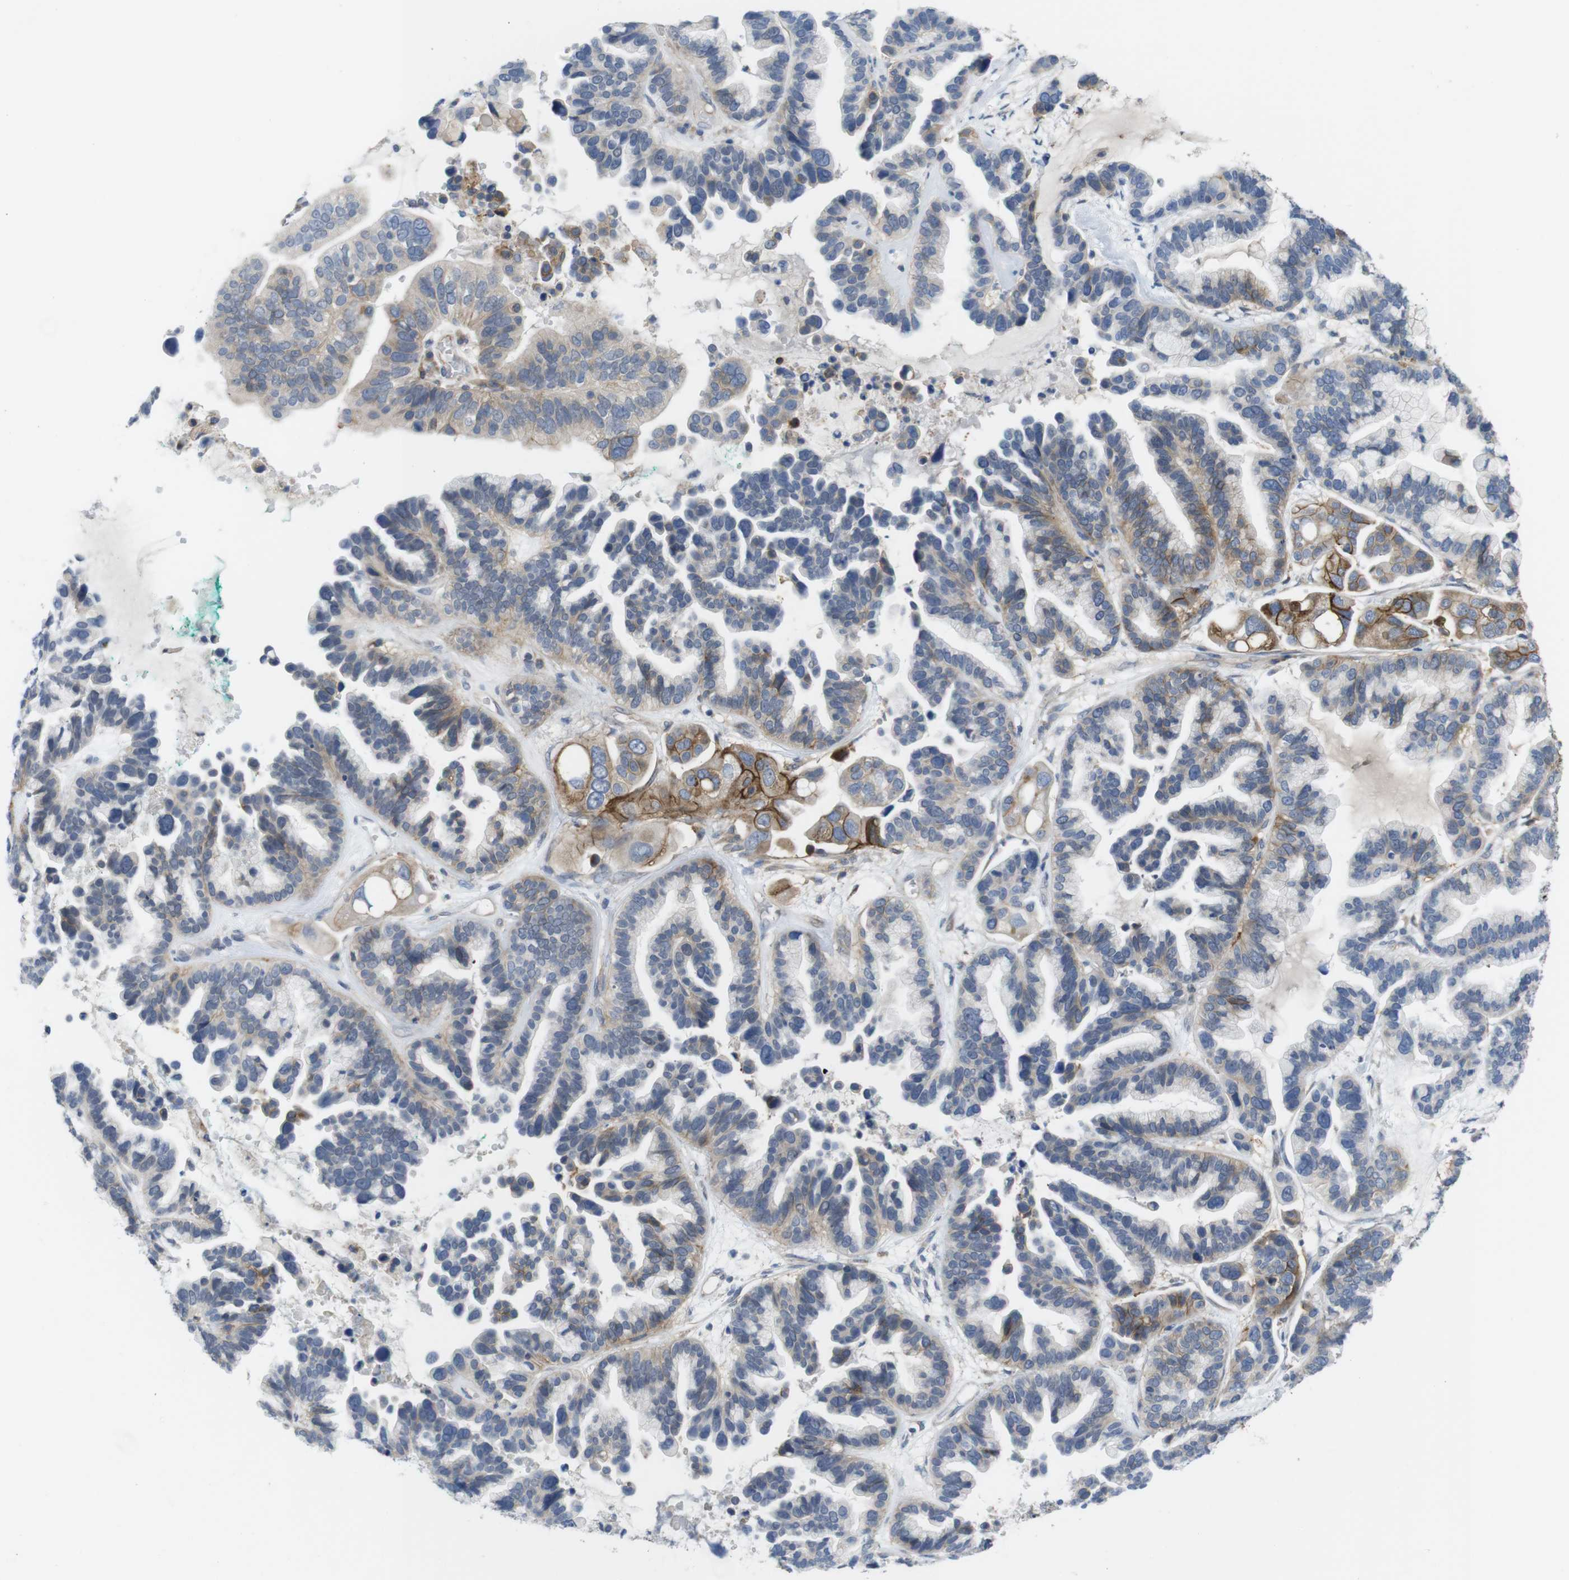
{"staining": {"intensity": "moderate", "quantity": "<25%", "location": "cytoplasmic/membranous"}, "tissue": "ovarian cancer", "cell_type": "Tumor cells", "image_type": "cancer", "snomed": [{"axis": "morphology", "description": "Cystadenocarcinoma, serous, NOS"}, {"axis": "topography", "description": "Ovary"}], "caption": "Human serous cystadenocarcinoma (ovarian) stained with a protein marker reveals moderate staining in tumor cells.", "gene": "CCR6", "patient": {"sex": "female", "age": 56}}